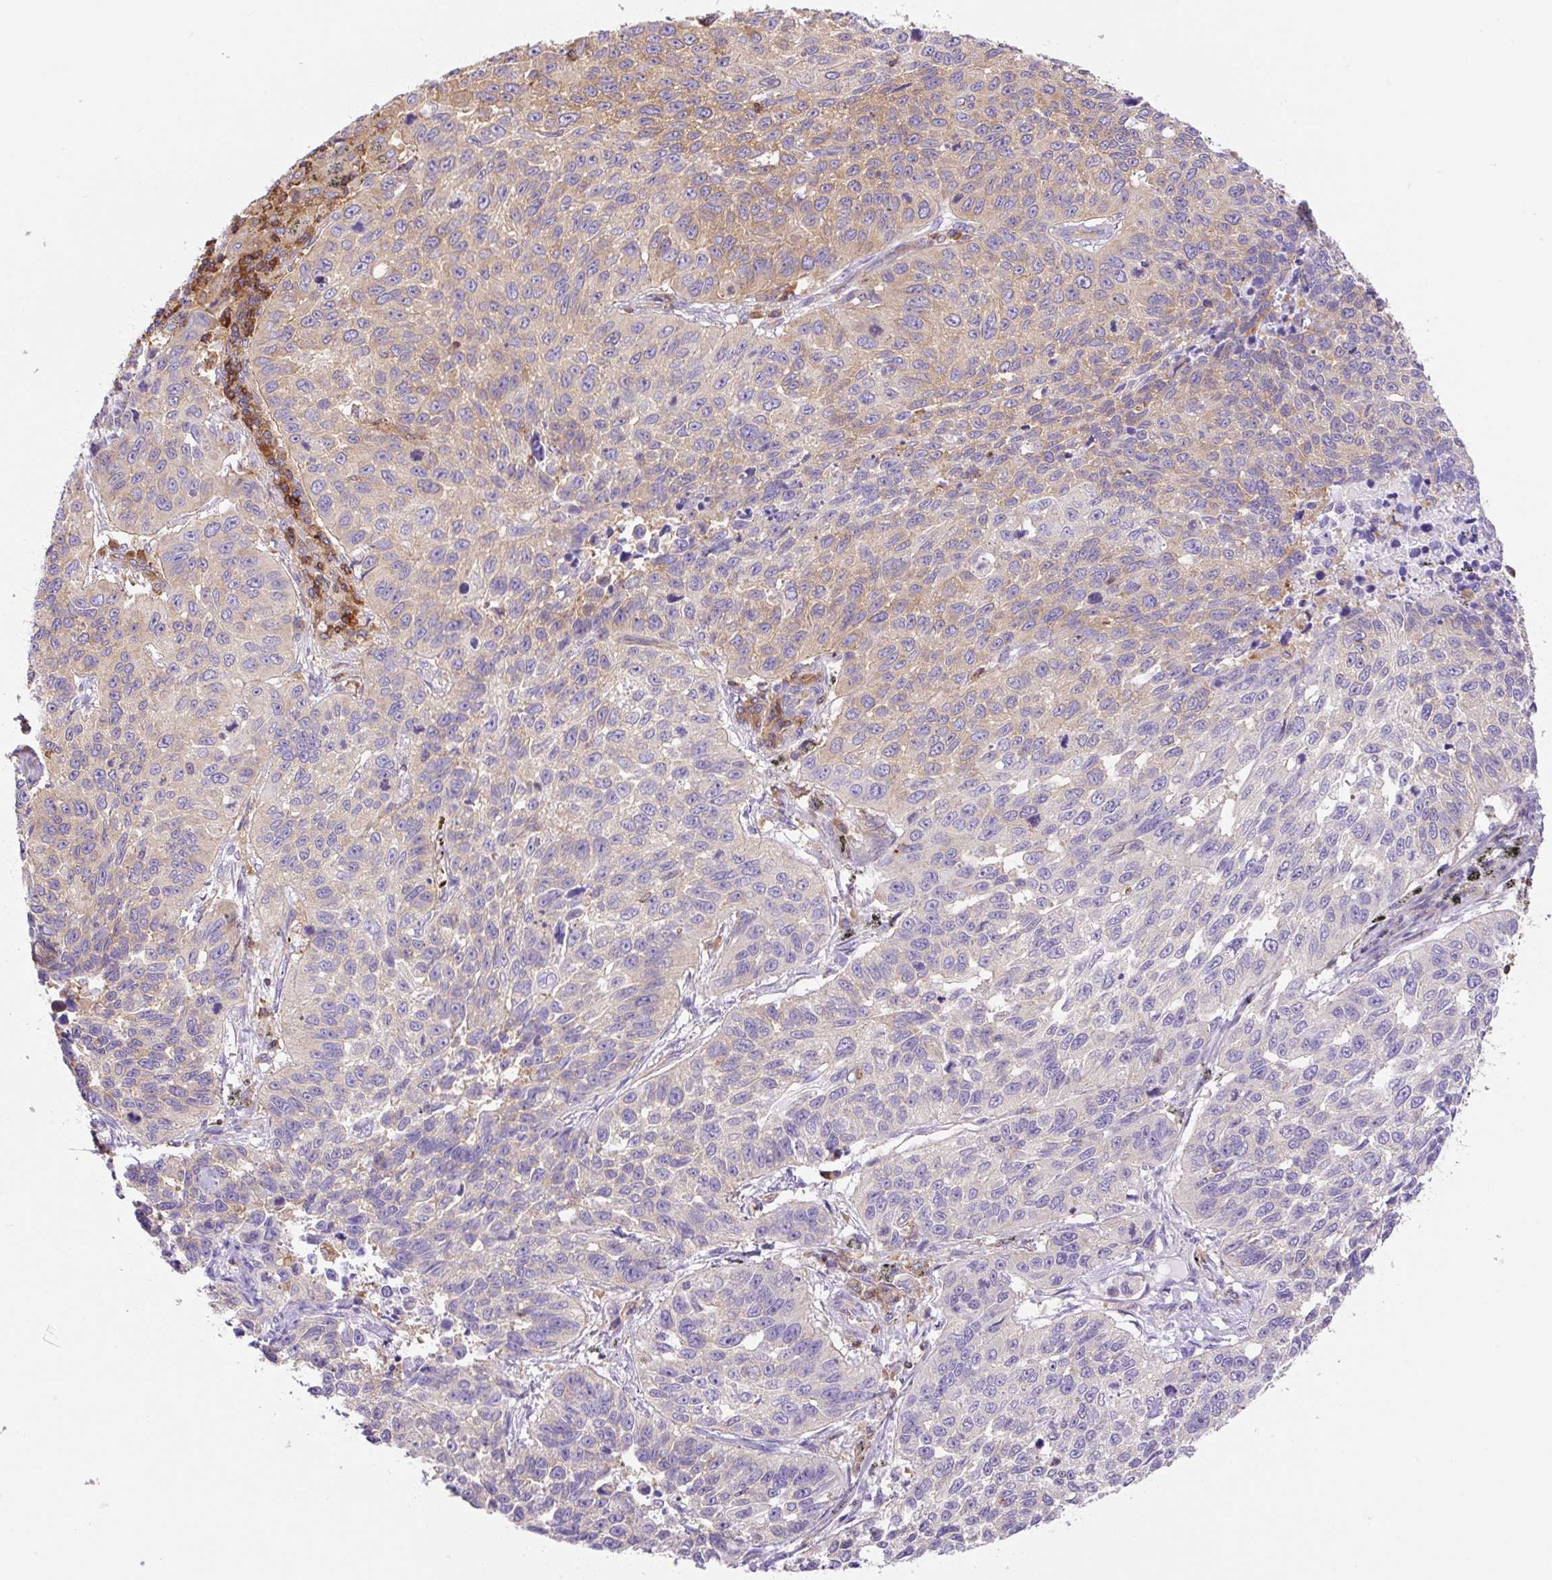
{"staining": {"intensity": "weak", "quantity": "<25%", "location": "cytoplasmic/membranous"}, "tissue": "lung cancer", "cell_type": "Tumor cells", "image_type": "cancer", "snomed": [{"axis": "morphology", "description": "Squamous cell carcinoma, NOS"}, {"axis": "topography", "description": "Lung"}], "caption": "A photomicrograph of human squamous cell carcinoma (lung) is negative for staining in tumor cells.", "gene": "DNM2", "patient": {"sex": "male", "age": 62}}